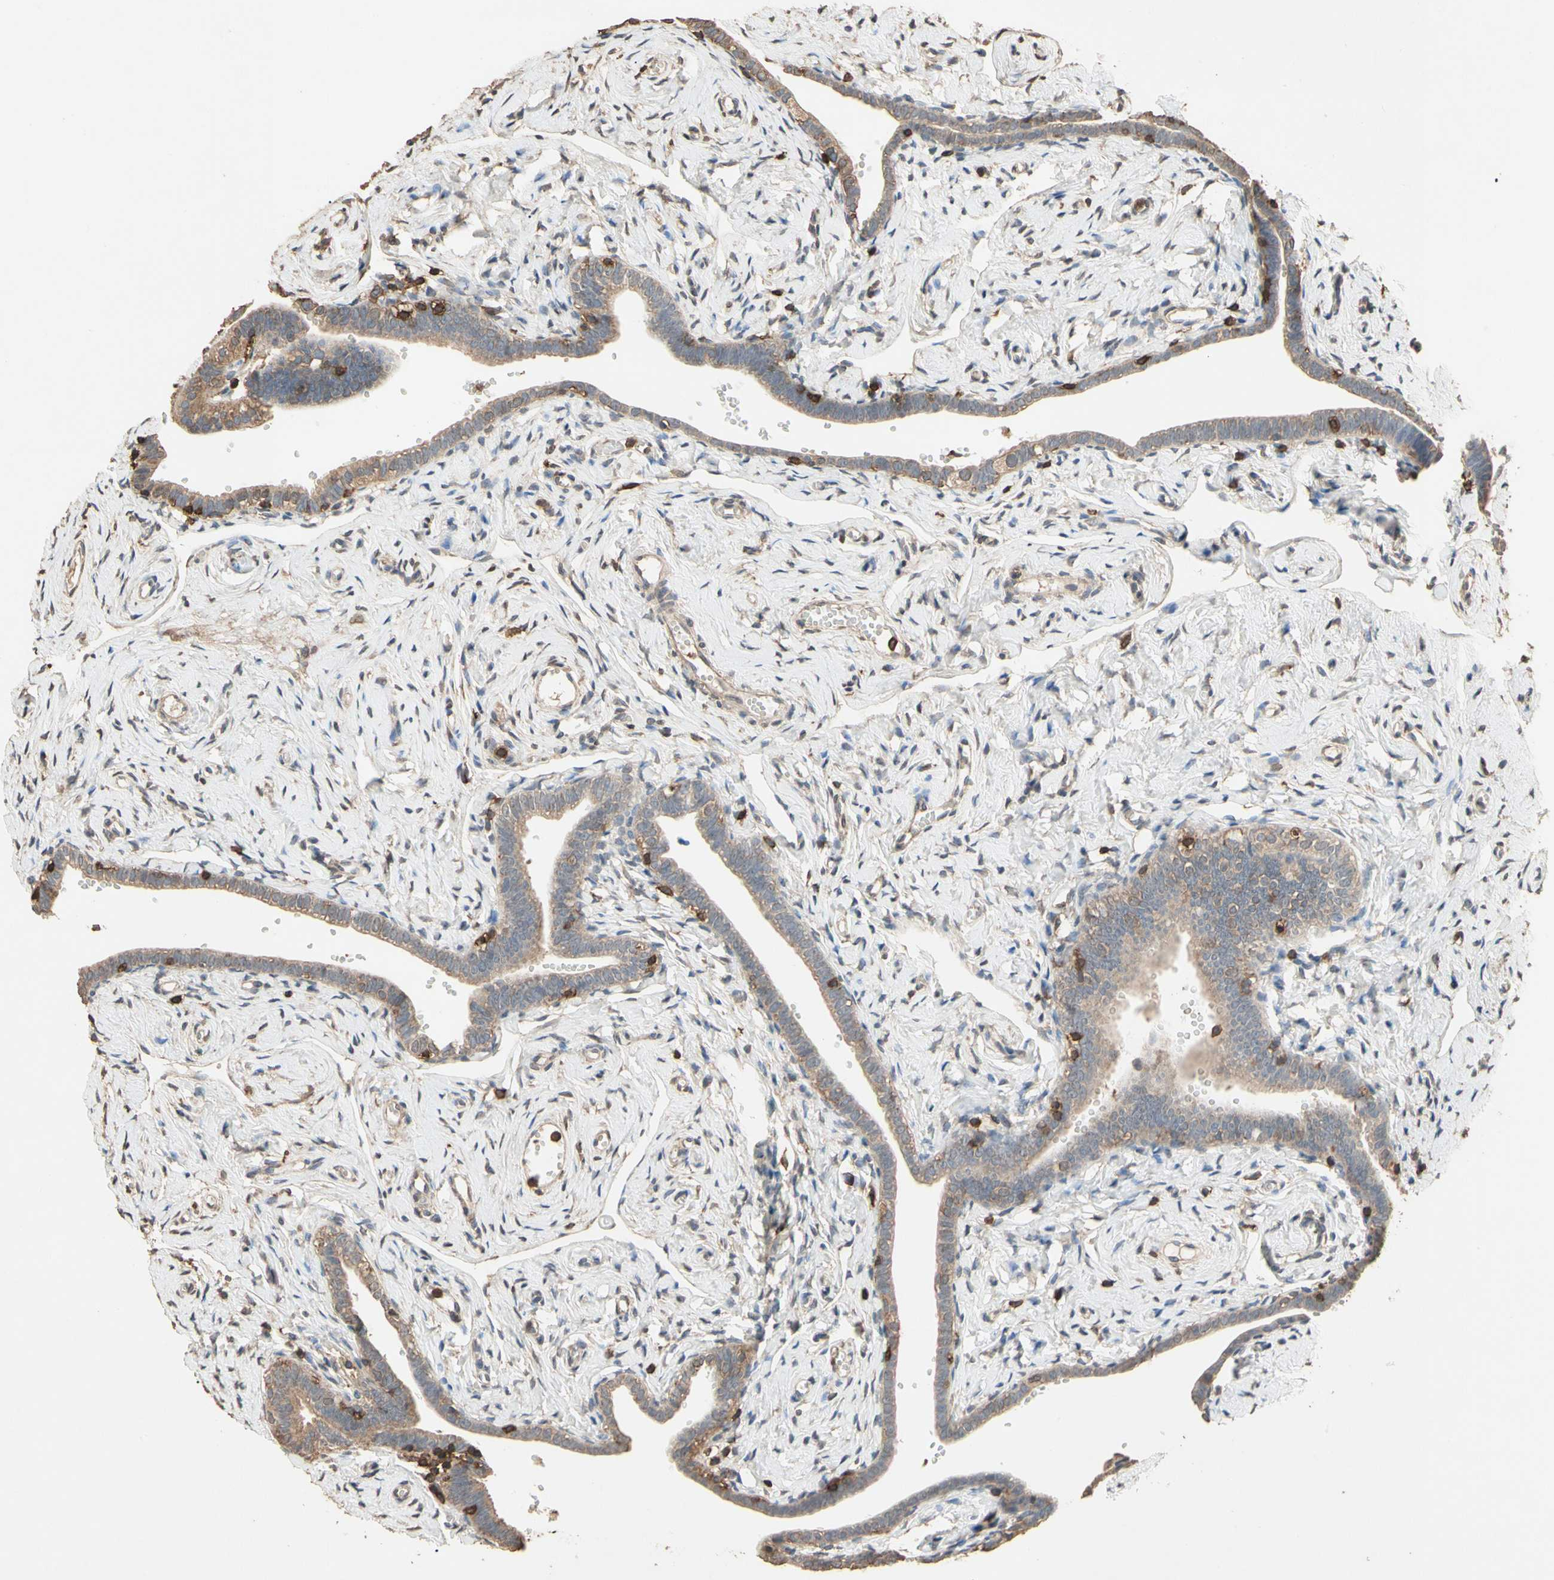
{"staining": {"intensity": "weak", "quantity": ">75%", "location": "cytoplasmic/membranous"}, "tissue": "fallopian tube", "cell_type": "Glandular cells", "image_type": "normal", "snomed": [{"axis": "morphology", "description": "Normal tissue, NOS"}, {"axis": "topography", "description": "Fallopian tube"}], "caption": "A high-resolution image shows immunohistochemistry (IHC) staining of benign fallopian tube, which demonstrates weak cytoplasmic/membranous expression in approximately >75% of glandular cells. (Brightfield microscopy of DAB IHC at high magnification).", "gene": "MAP3K10", "patient": {"sex": "female", "age": 71}}